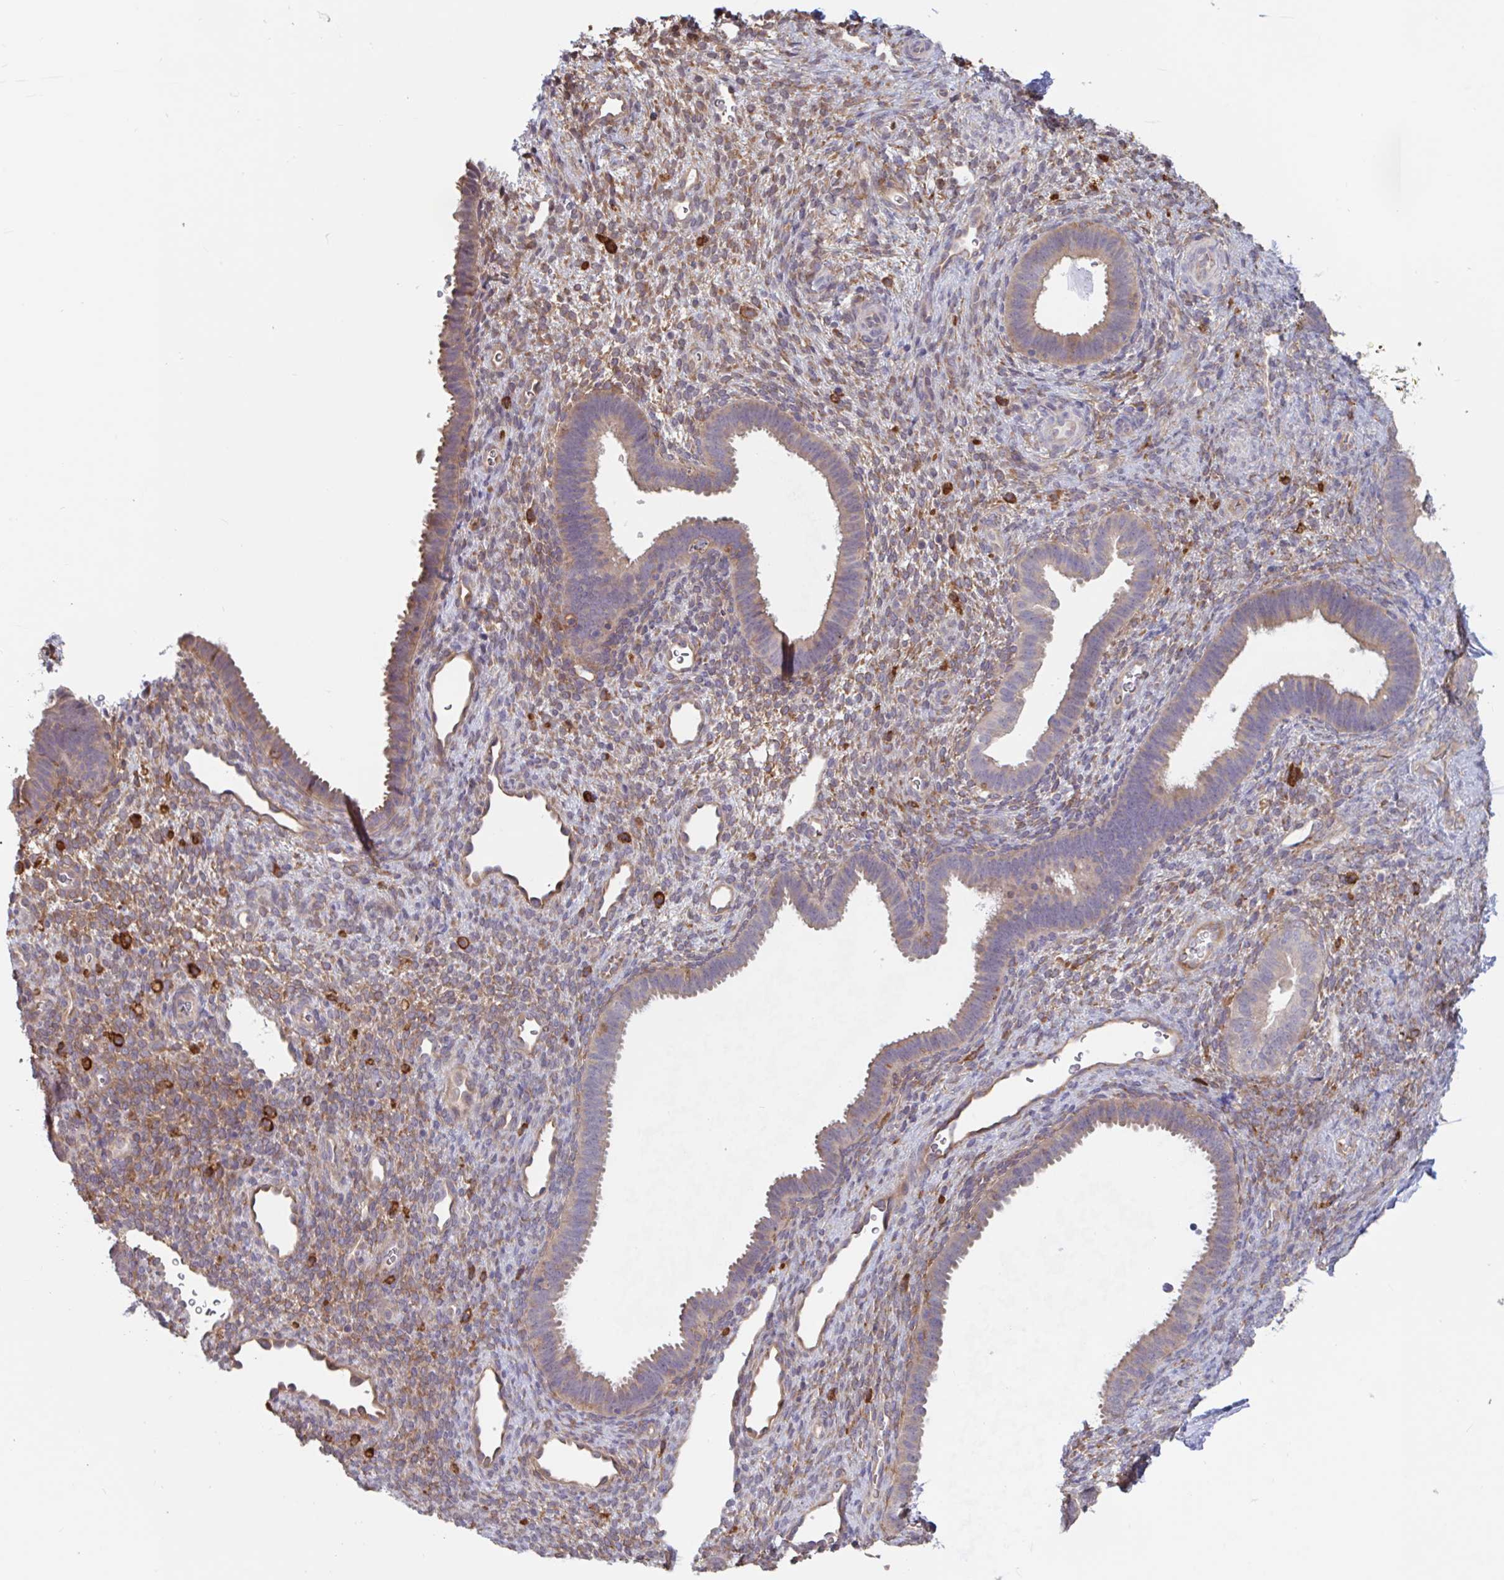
{"staining": {"intensity": "moderate", "quantity": "25%-75%", "location": "cytoplasmic/membranous"}, "tissue": "endometrium", "cell_type": "Cells in endometrial stroma", "image_type": "normal", "snomed": [{"axis": "morphology", "description": "Normal tissue, NOS"}, {"axis": "topography", "description": "Endometrium"}], "caption": "Cells in endometrial stroma show medium levels of moderate cytoplasmic/membranous staining in about 25%-75% of cells in normal human endometrium.", "gene": "SNX8", "patient": {"sex": "female", "age": 34}}